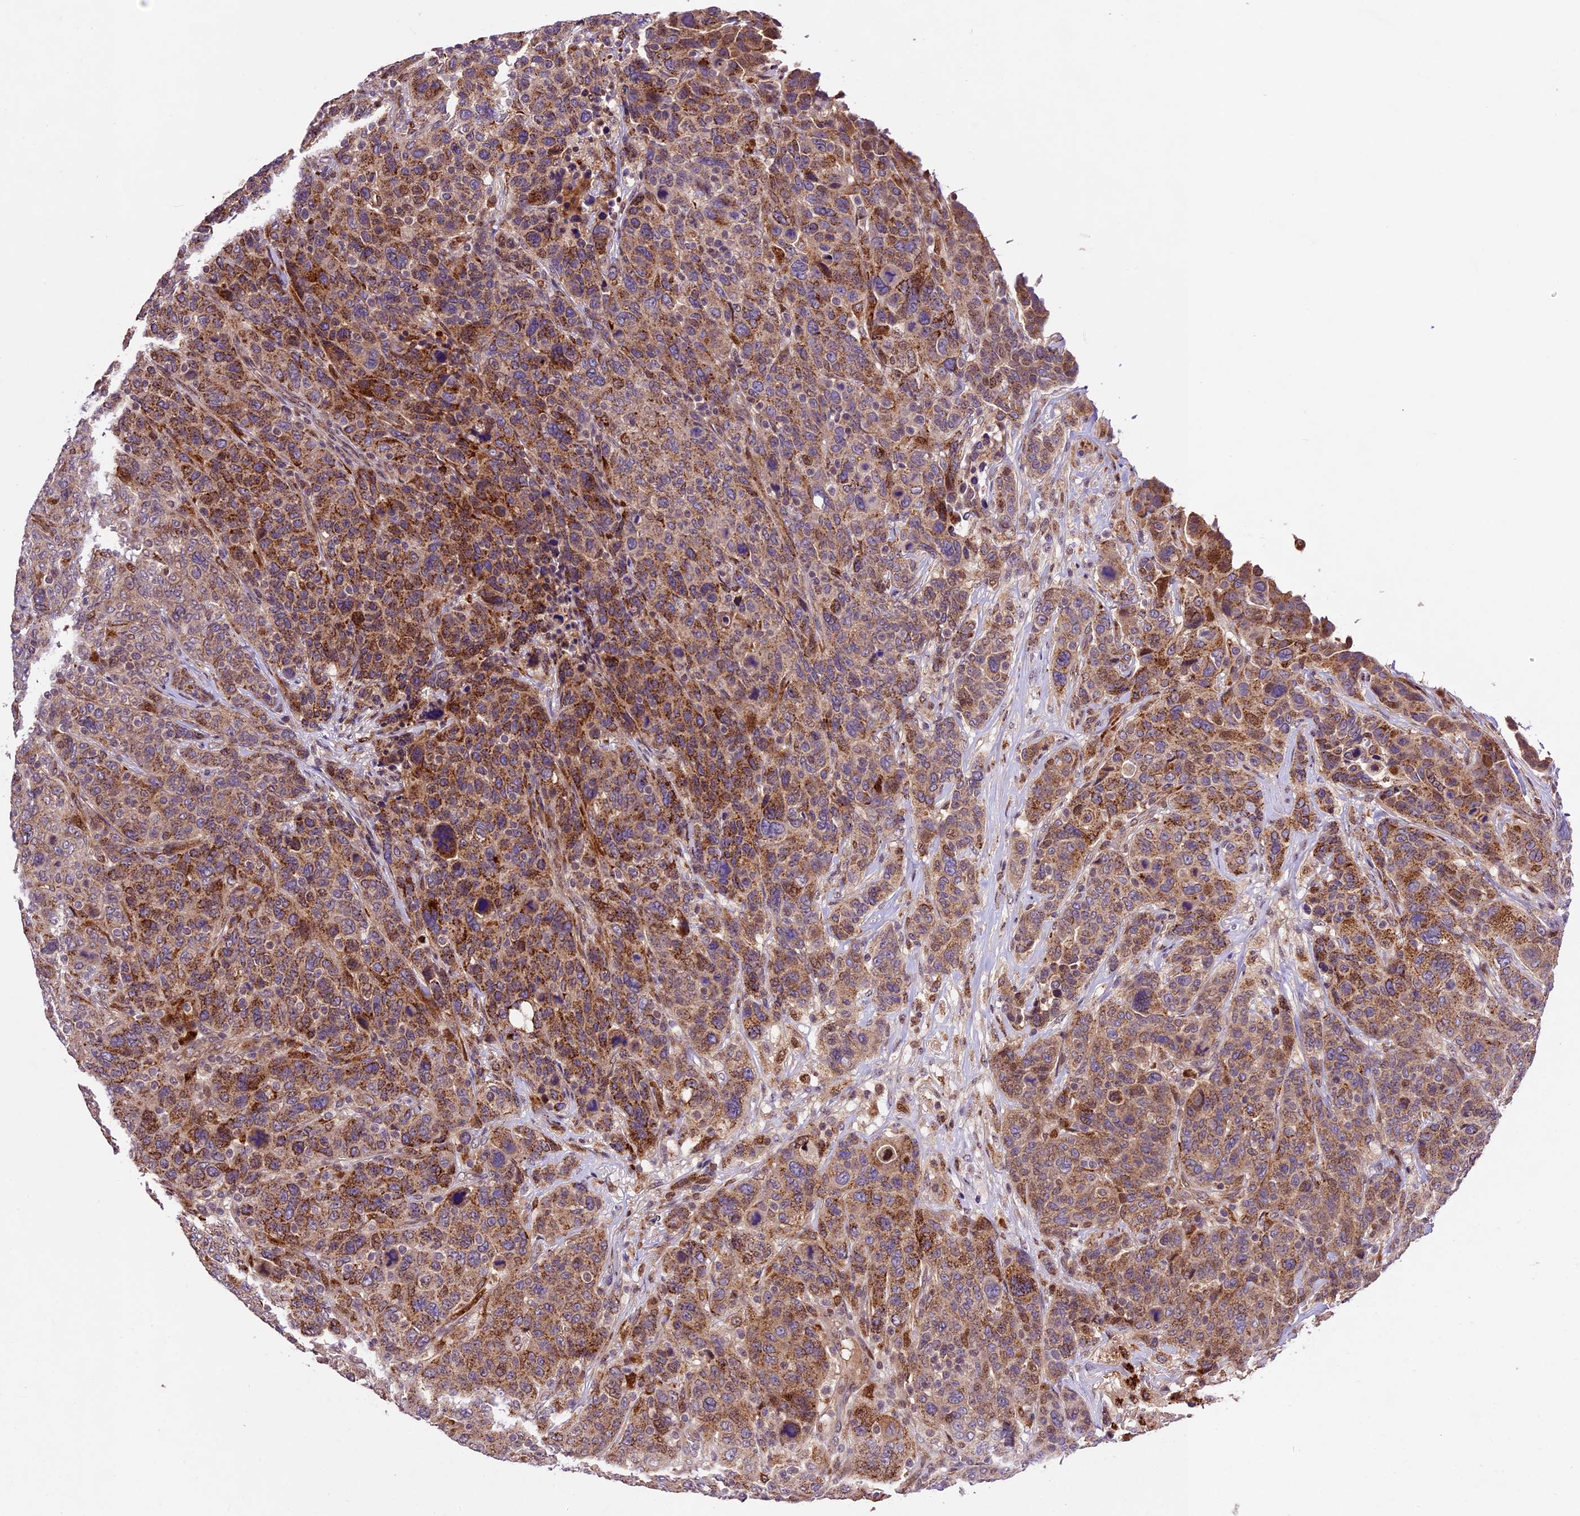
{"staining": {"intensity": "moderate", "quantity": ">75%", "location": "cytoplasmic/membranous,nuclear"}, "tissue": "breast cancer", "cell_type": "Tumor cells", "image_type": "cancer", "snomed": [{"axis": "morphology", "description": "Duct carcinoma"}, {"axis": "topography", "description": "Breast"}], "caption": "Breast infiltrating ductal carcinoma stained with immunohistochemistry reveals moderate cytoplasmic/membranous and nuclear staining in approximately >75% of tumor cells.", "gene": "CCSER1", "patient": {"sex": "female", "age": 37}}